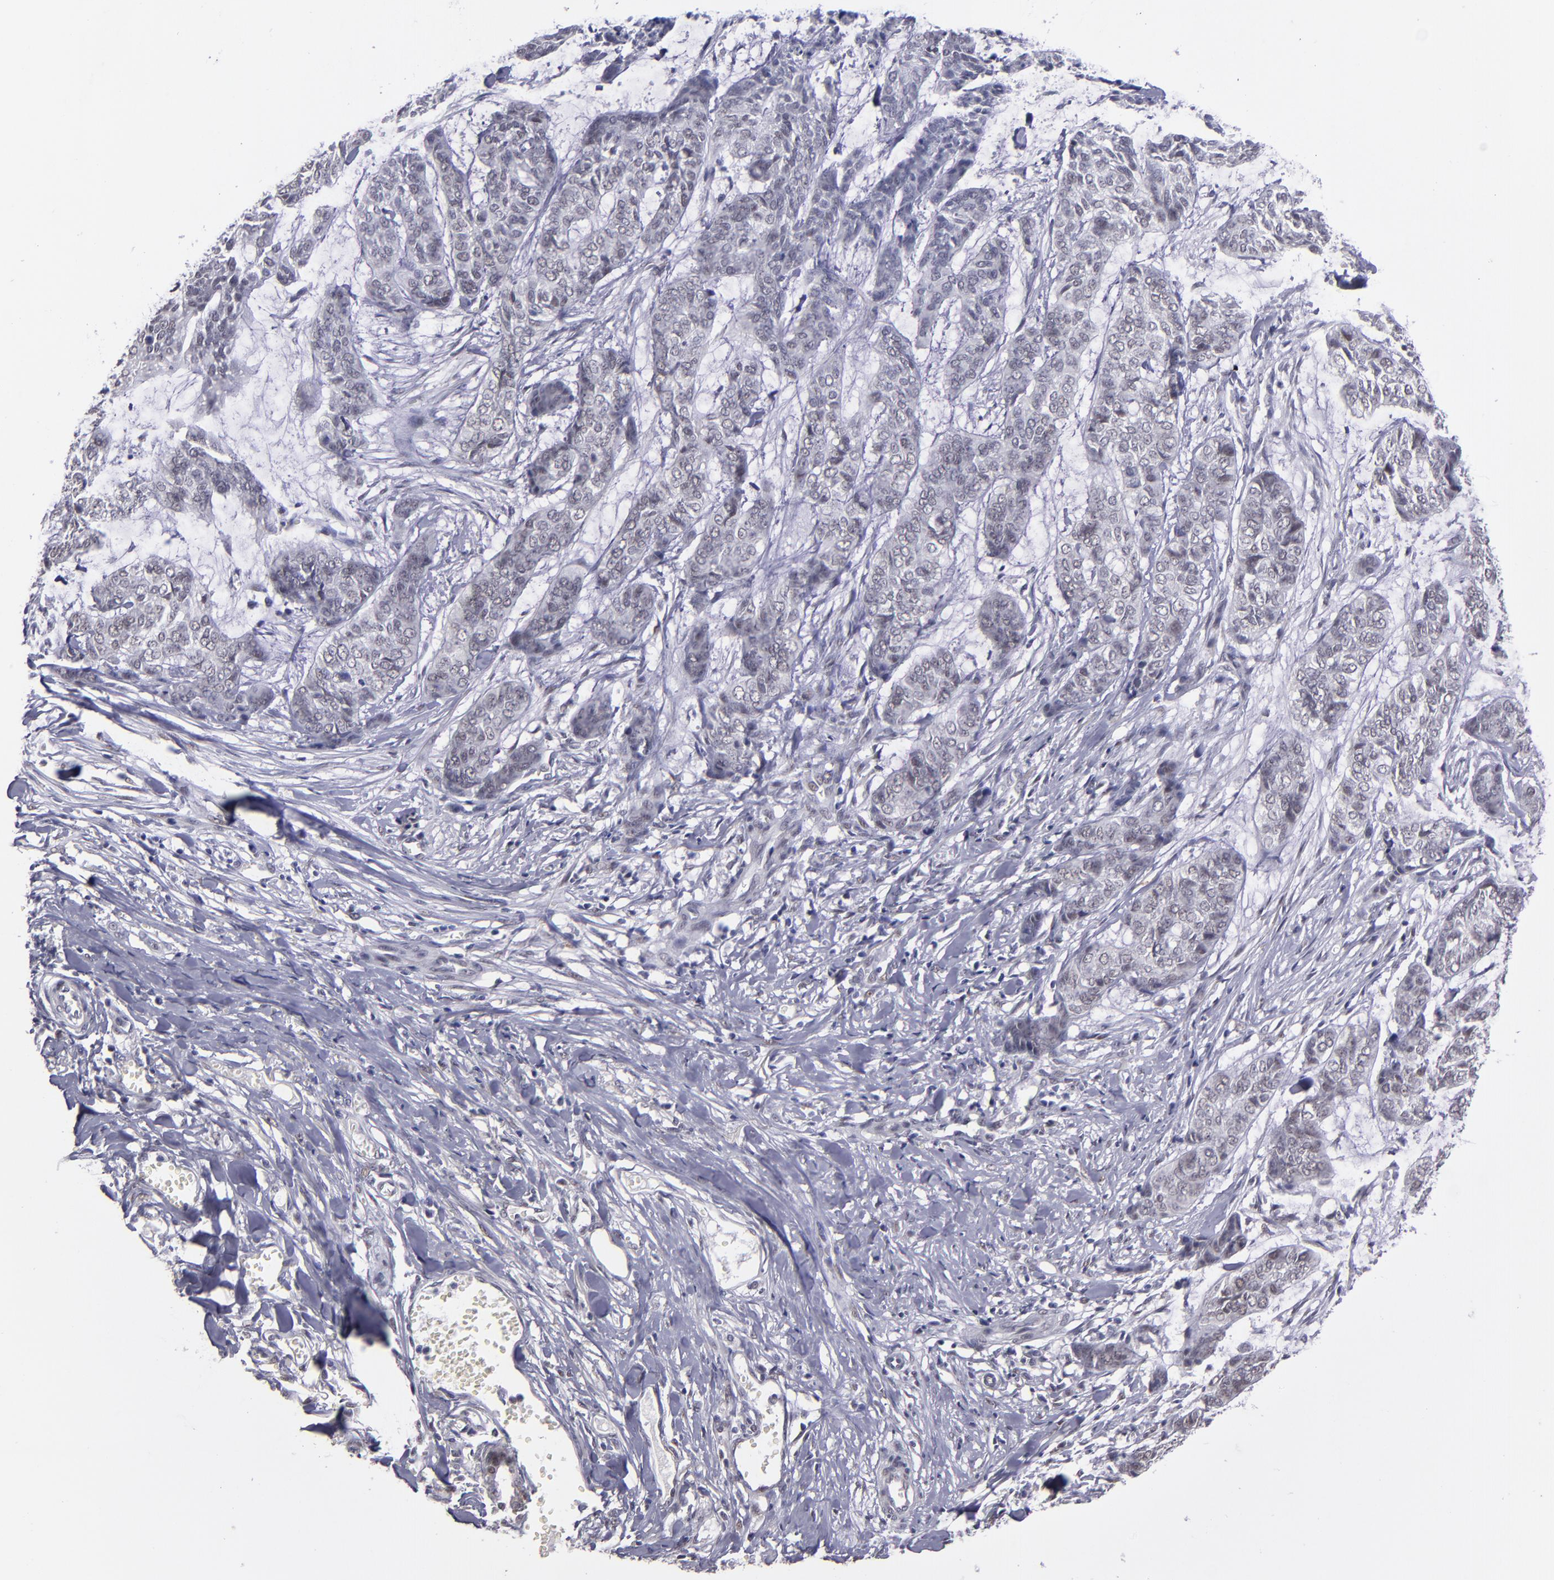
{"staining": {"intensity": "weak", "quantity": "<25%", "location": "nuclear"}, "tissue": "skin cancer", "cell_type": "Tumor cells", "image_type": "cancer", "snomed": [{"axis": "morphology", "description": "Basal cell carcinoma"}, {"axis": "topography", "description": "Skin"}], "caption": "High power microscopy micrograph of an IHC micrograph of skin cancer (basal cell carcinoma), revealing no significant staining in tumor cells. The staining was performed using DAB to visualize the protein expression in brown, while the nuclei were stained in blue with hematoxylin (Magnification: 20x).", "gene": "OTUB2", "patient": {"sex": "female", "age": 64}}